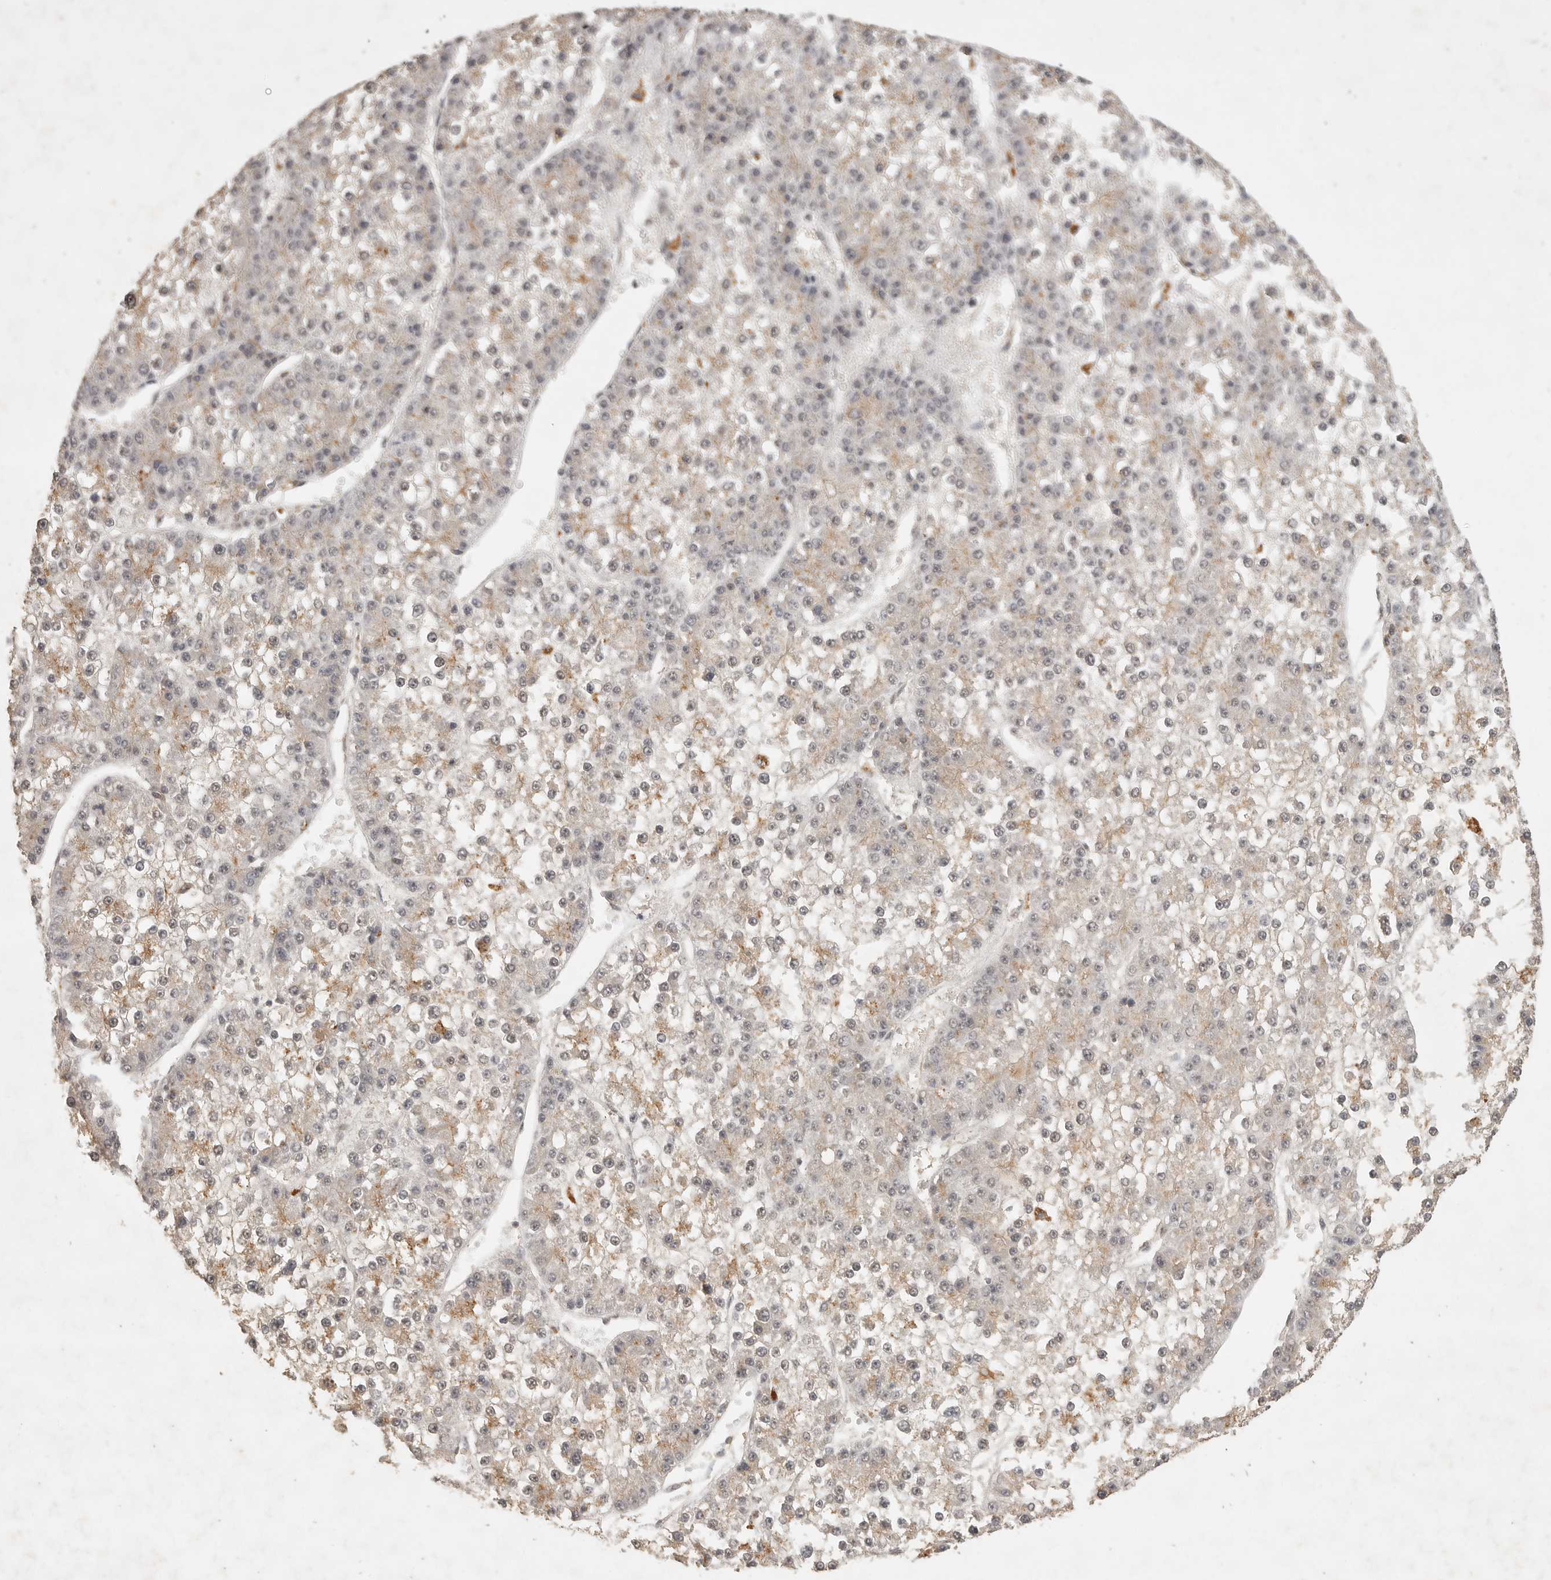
{"staining": {"intensity": "weak", "quantity": "<25%", "location": "cytoplasmic/membranous"}, "tissue": "liver cancer", "cell_type": "Tumor cells", "image_type": "cancer", "snomed": [{"axis": "morphology", "description": "Carcinoma, Hepatocellular, NOS"}, {"axis": "topography", "description": "Liver"}], "caption": "A high-resolution image shows immunohistochemistry (IHC) staining of liver hepatocellular carcinoma, which displays no significant positivity in tumor cells.", "gene": "POMP", "patient": {"sex": "female", "age": 73}}